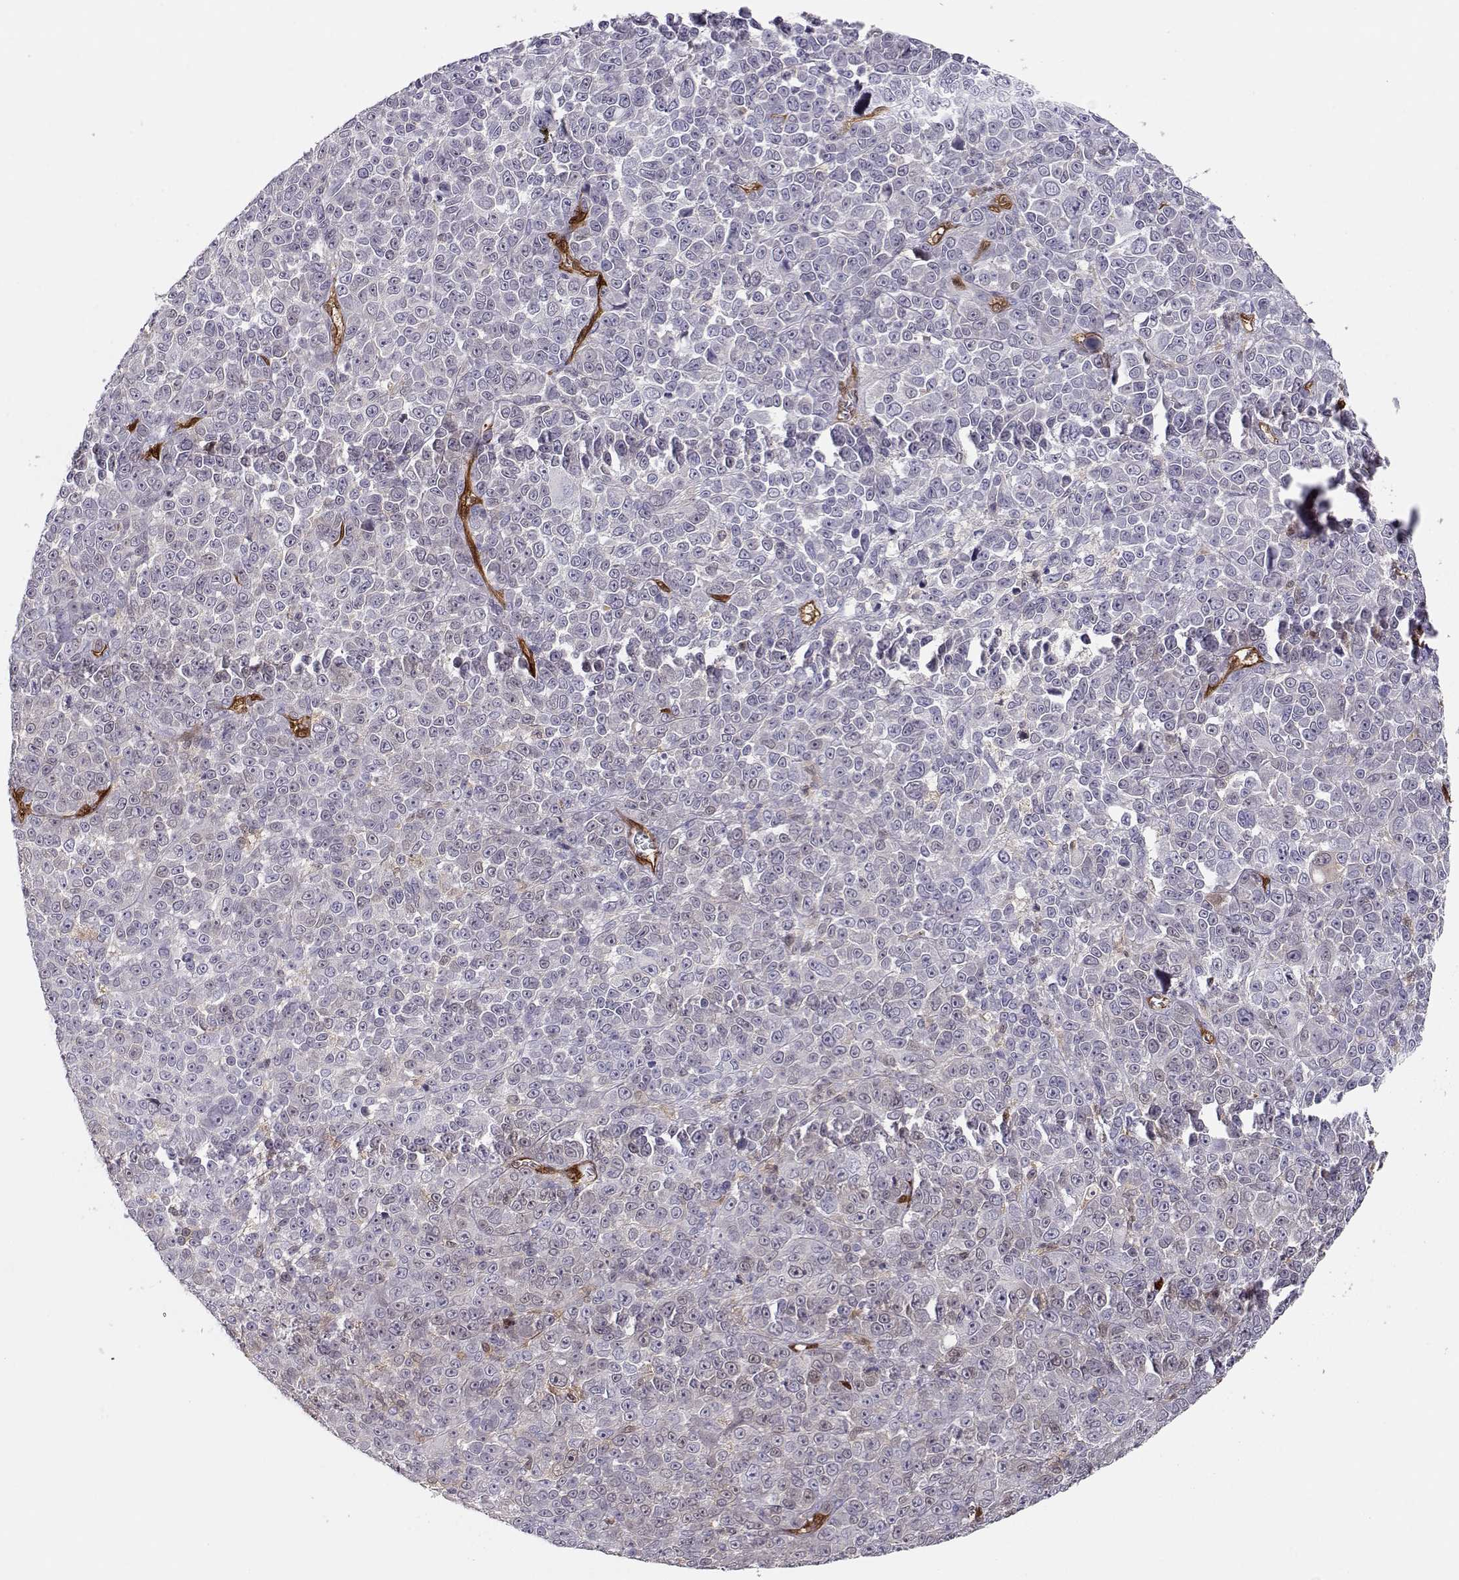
{"staining": {"intensity": "negative", "quantity": "none", "location": "none"}, "tissue": "melanoma", "cell_type": "Tumor cells", "image_type": "cancer", "snomed": [{"axis": "morphology", "description": "Malignant melanoma, NOS"}, {"axis": "topography", "description": "Skin"}], "caption": "Protein analysis of melanoma displays no significant positivity in tumor cells.", "gene": "PNP", "patient": {"sex": "female", "age": 95}}